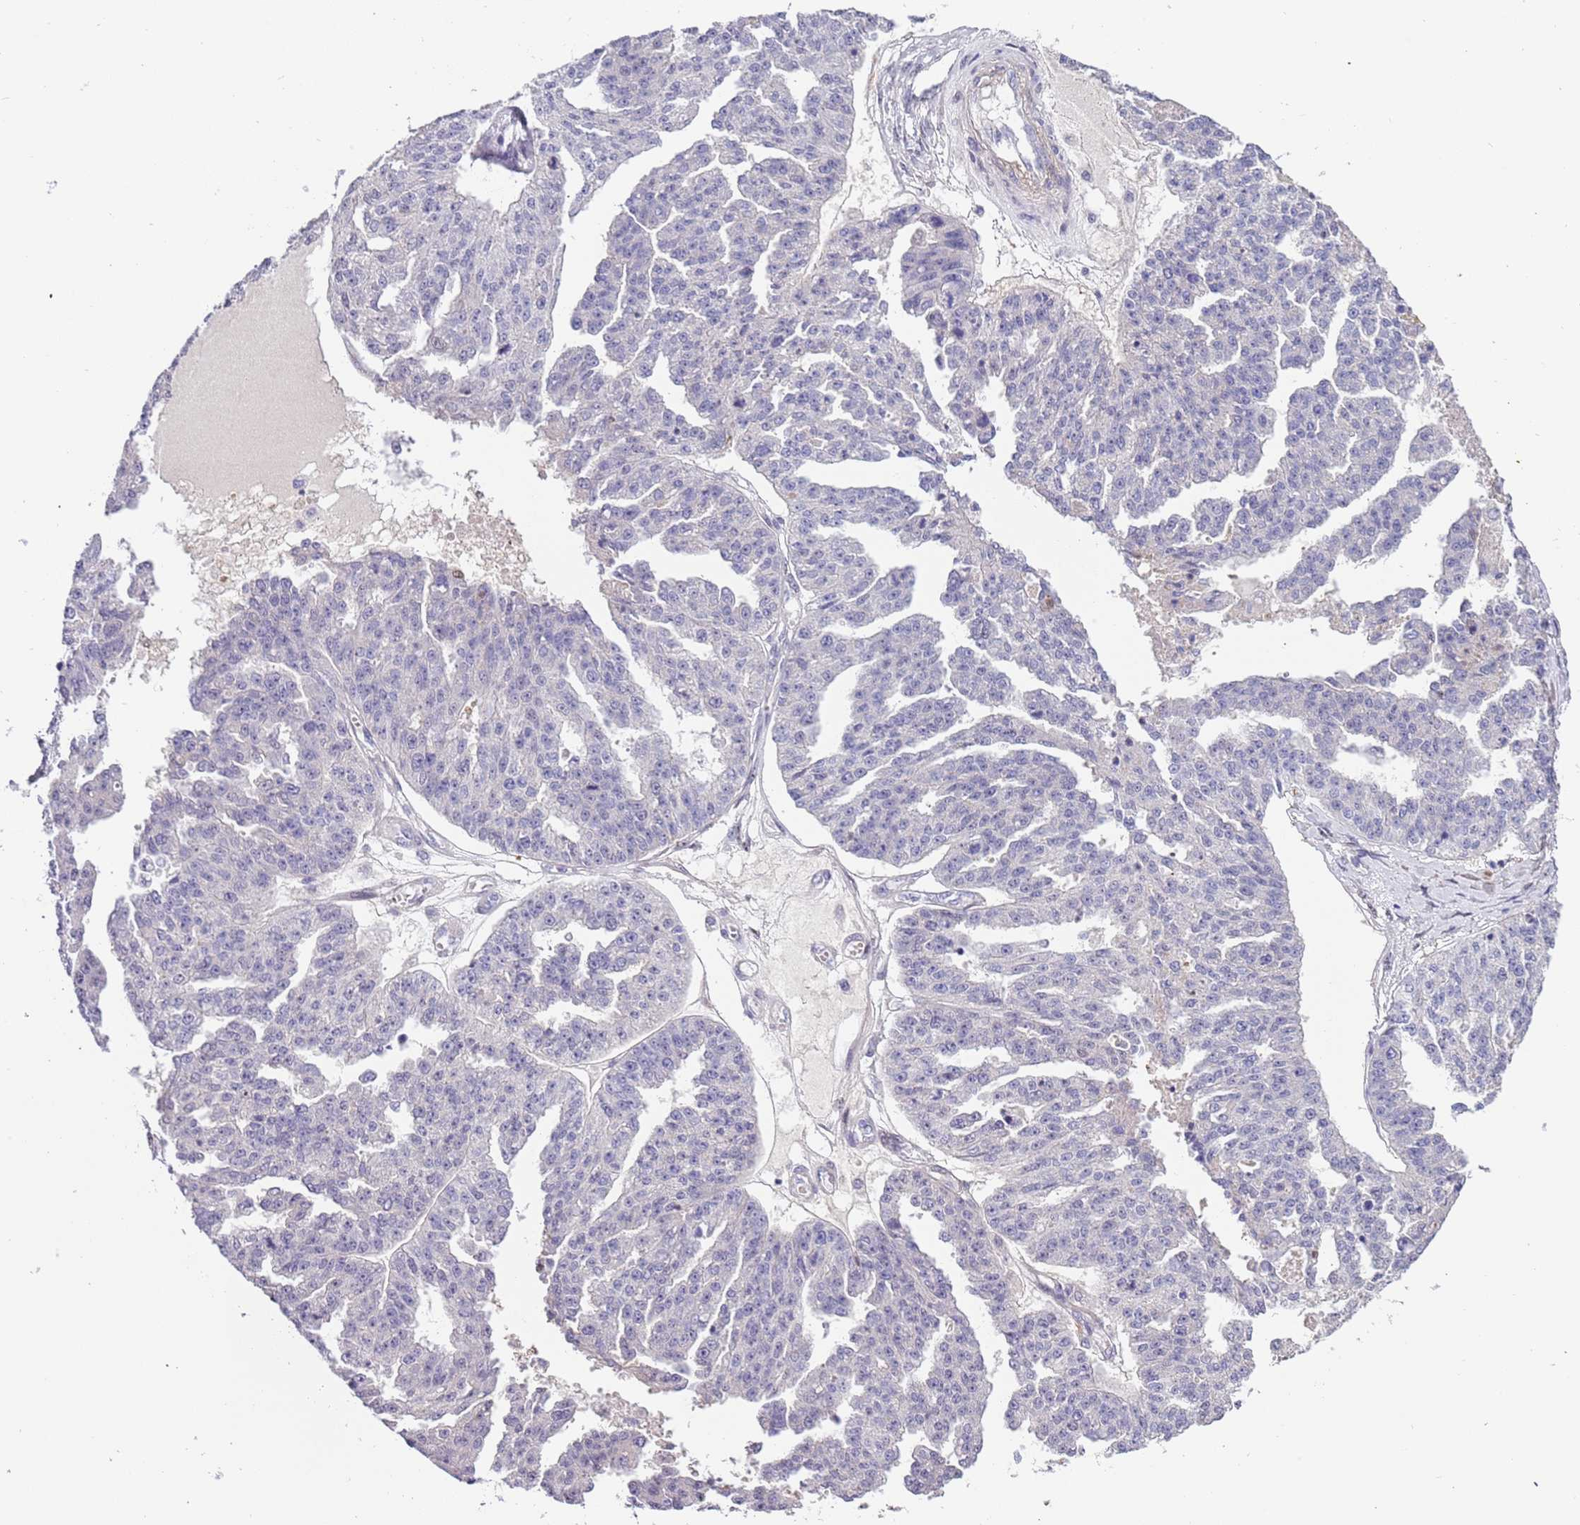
{"staining": {"intensity": "negative", "quantity": "none", "location": "none"}, "tissue": "ovarian cancer", "cell_type": "Tumor cells", "image_type": "cancer", "snomed": [{"axis": "morphology", "description": "Cystadenocarcinoma, serous, NOS"}, {"axis": "topography", "description": "Ovary"}], "caption": "Serous cystadenocarcinoma (ovarian) was stained to show a protein in brown. There is no significant positivity in tumor cells.", "gene": "PLEKHH1", "patient": {"sex": "female", "age": 58}}